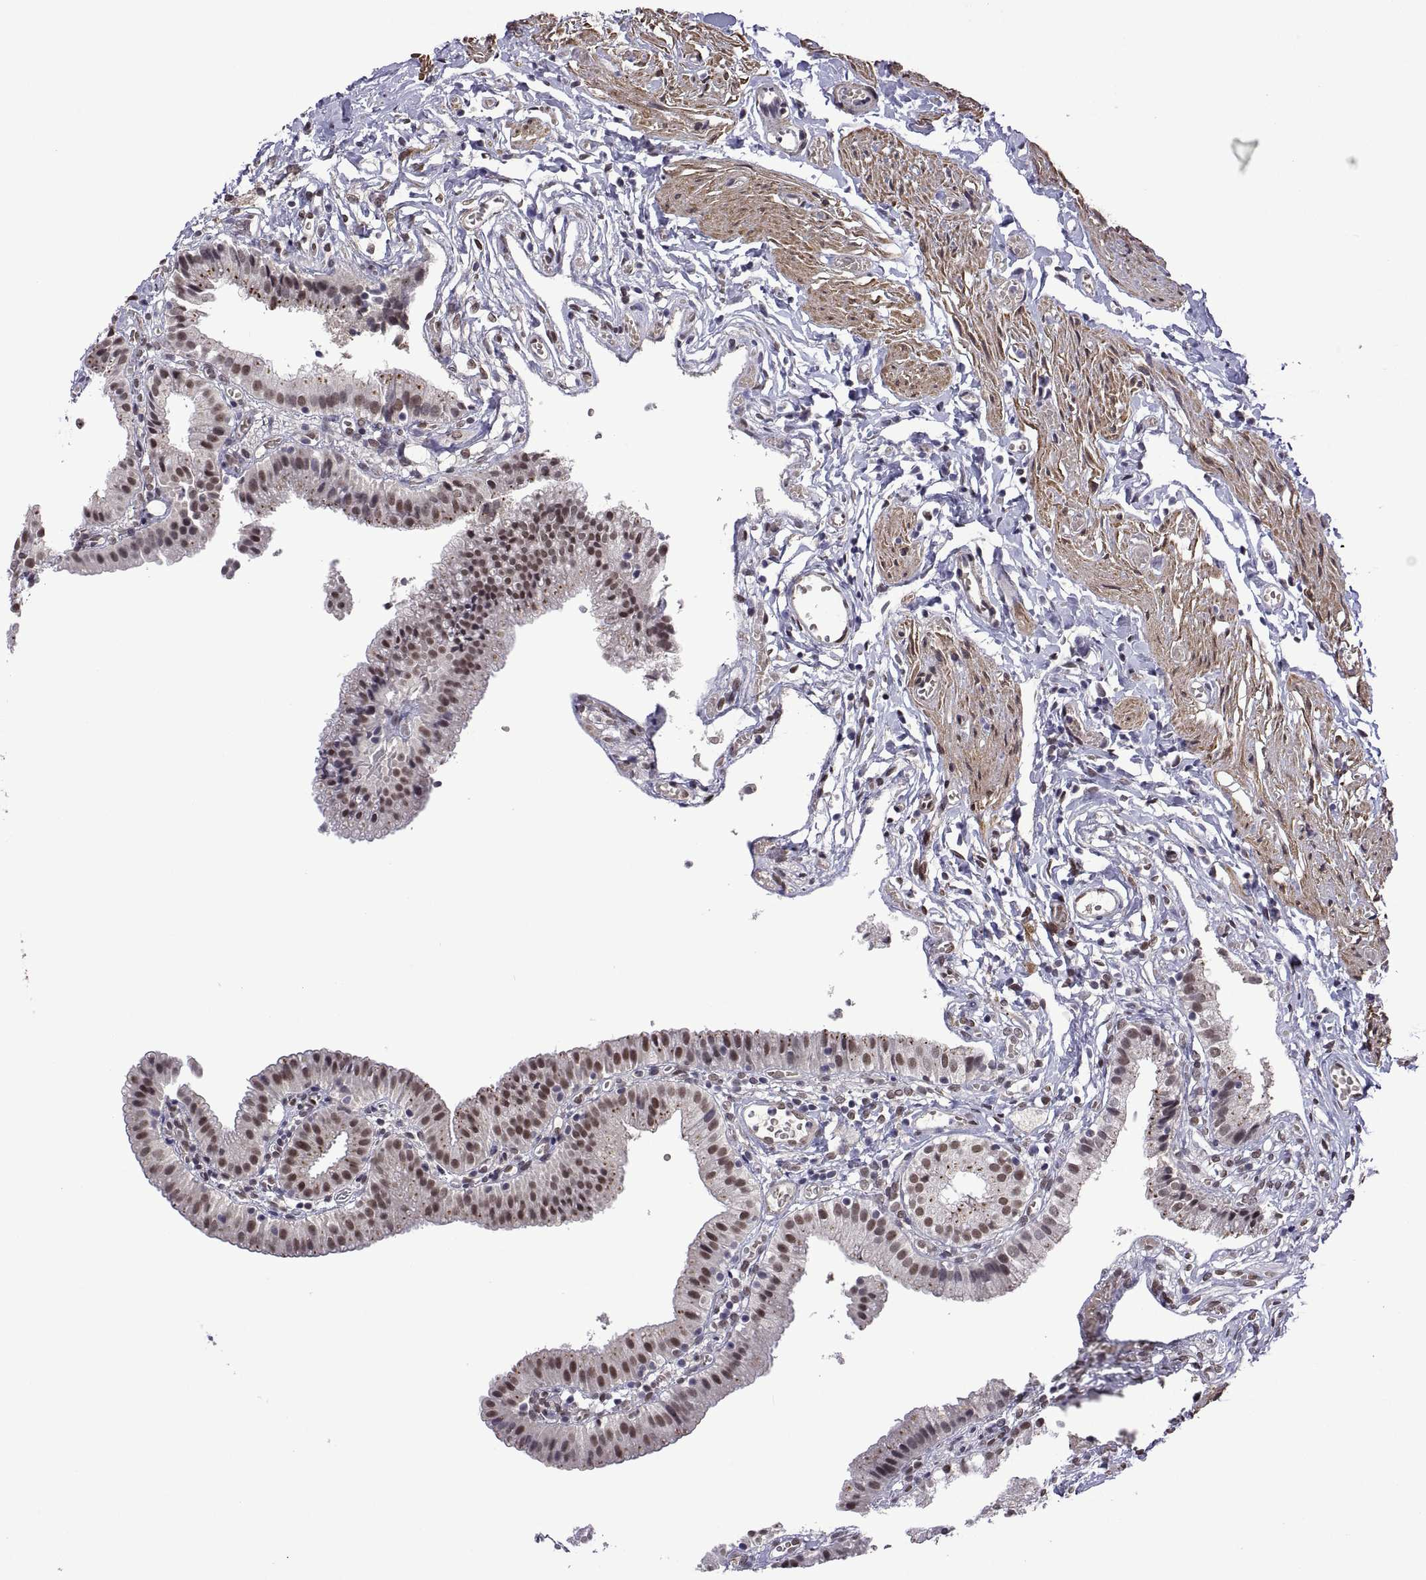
{"staining": {"intensity": "weak", "quantity": ">75%", "location": "nuclear"}, "tissue": "gallbladder", "cell_type": "Glandular cells", "image_type": "normal", "snomed": [{"axis": "morphology", "description": "Normal tissue, NOS"}, {"axis": "topography", "description": "Gallbladder"}], "caption": "Unremarkable gallbladder was stained to show a protein in brown. There is low levels of weak nuclear expression in approximately >75% of glandular cells.", "gene": "NR4A1", "patient": {"sex": "female", "age": 47}}